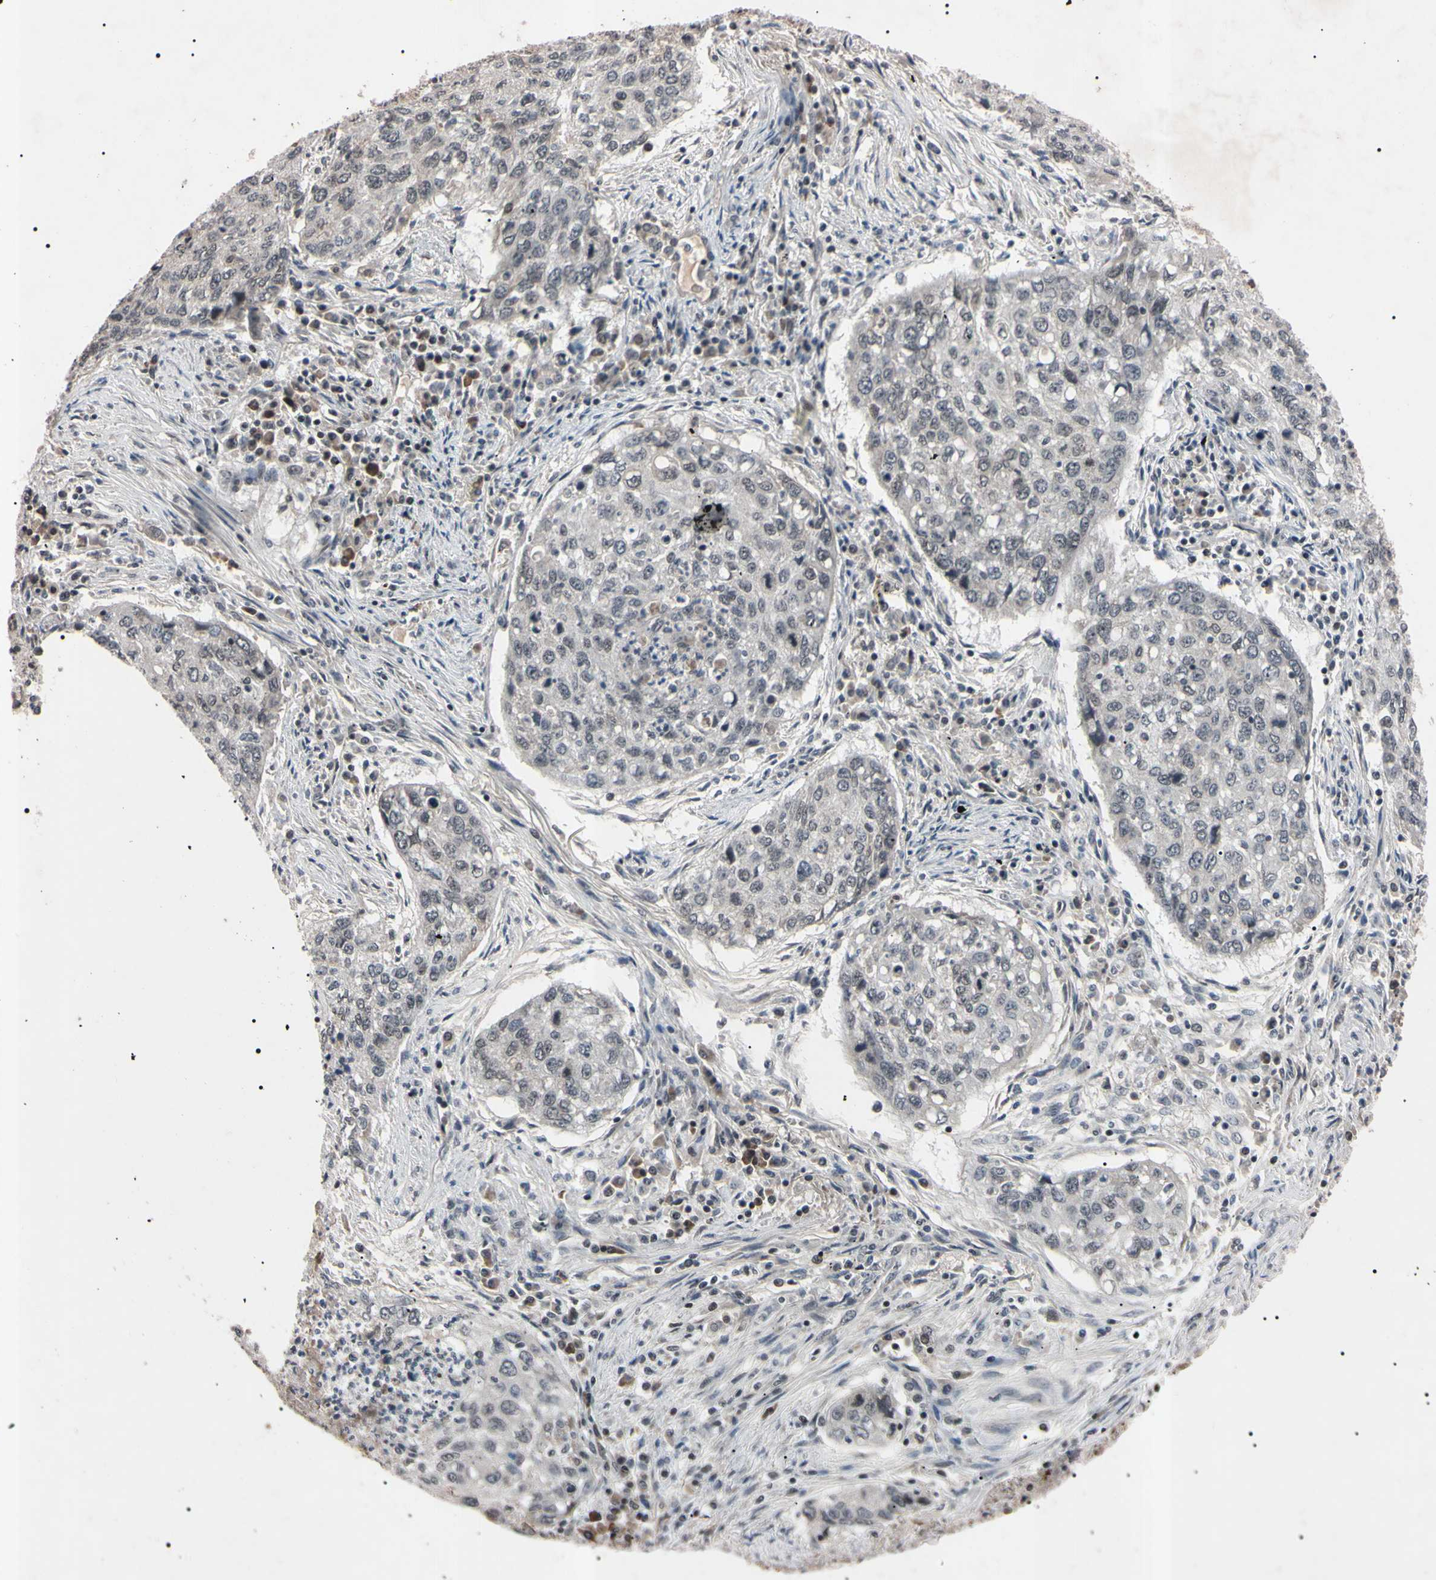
{"staining": {"intensity": "negative", "quantity": "none", "location": "none"}, "tissue": "lung cancer", "cell_type": "Tumor cells", "image_type": "cancer", "snomed": [{"axis": "morphology", "description": "Squamous cell carcinoma, NOS"}, {"axis": "topography", "description": "Lung"}], "caption": "This is an immunohistochemistry image of squamous cell carcinoma (lung). There is no staining in tumor cells.", "gene": "YY1", "patient": {"sex": "female", "age": 63}}